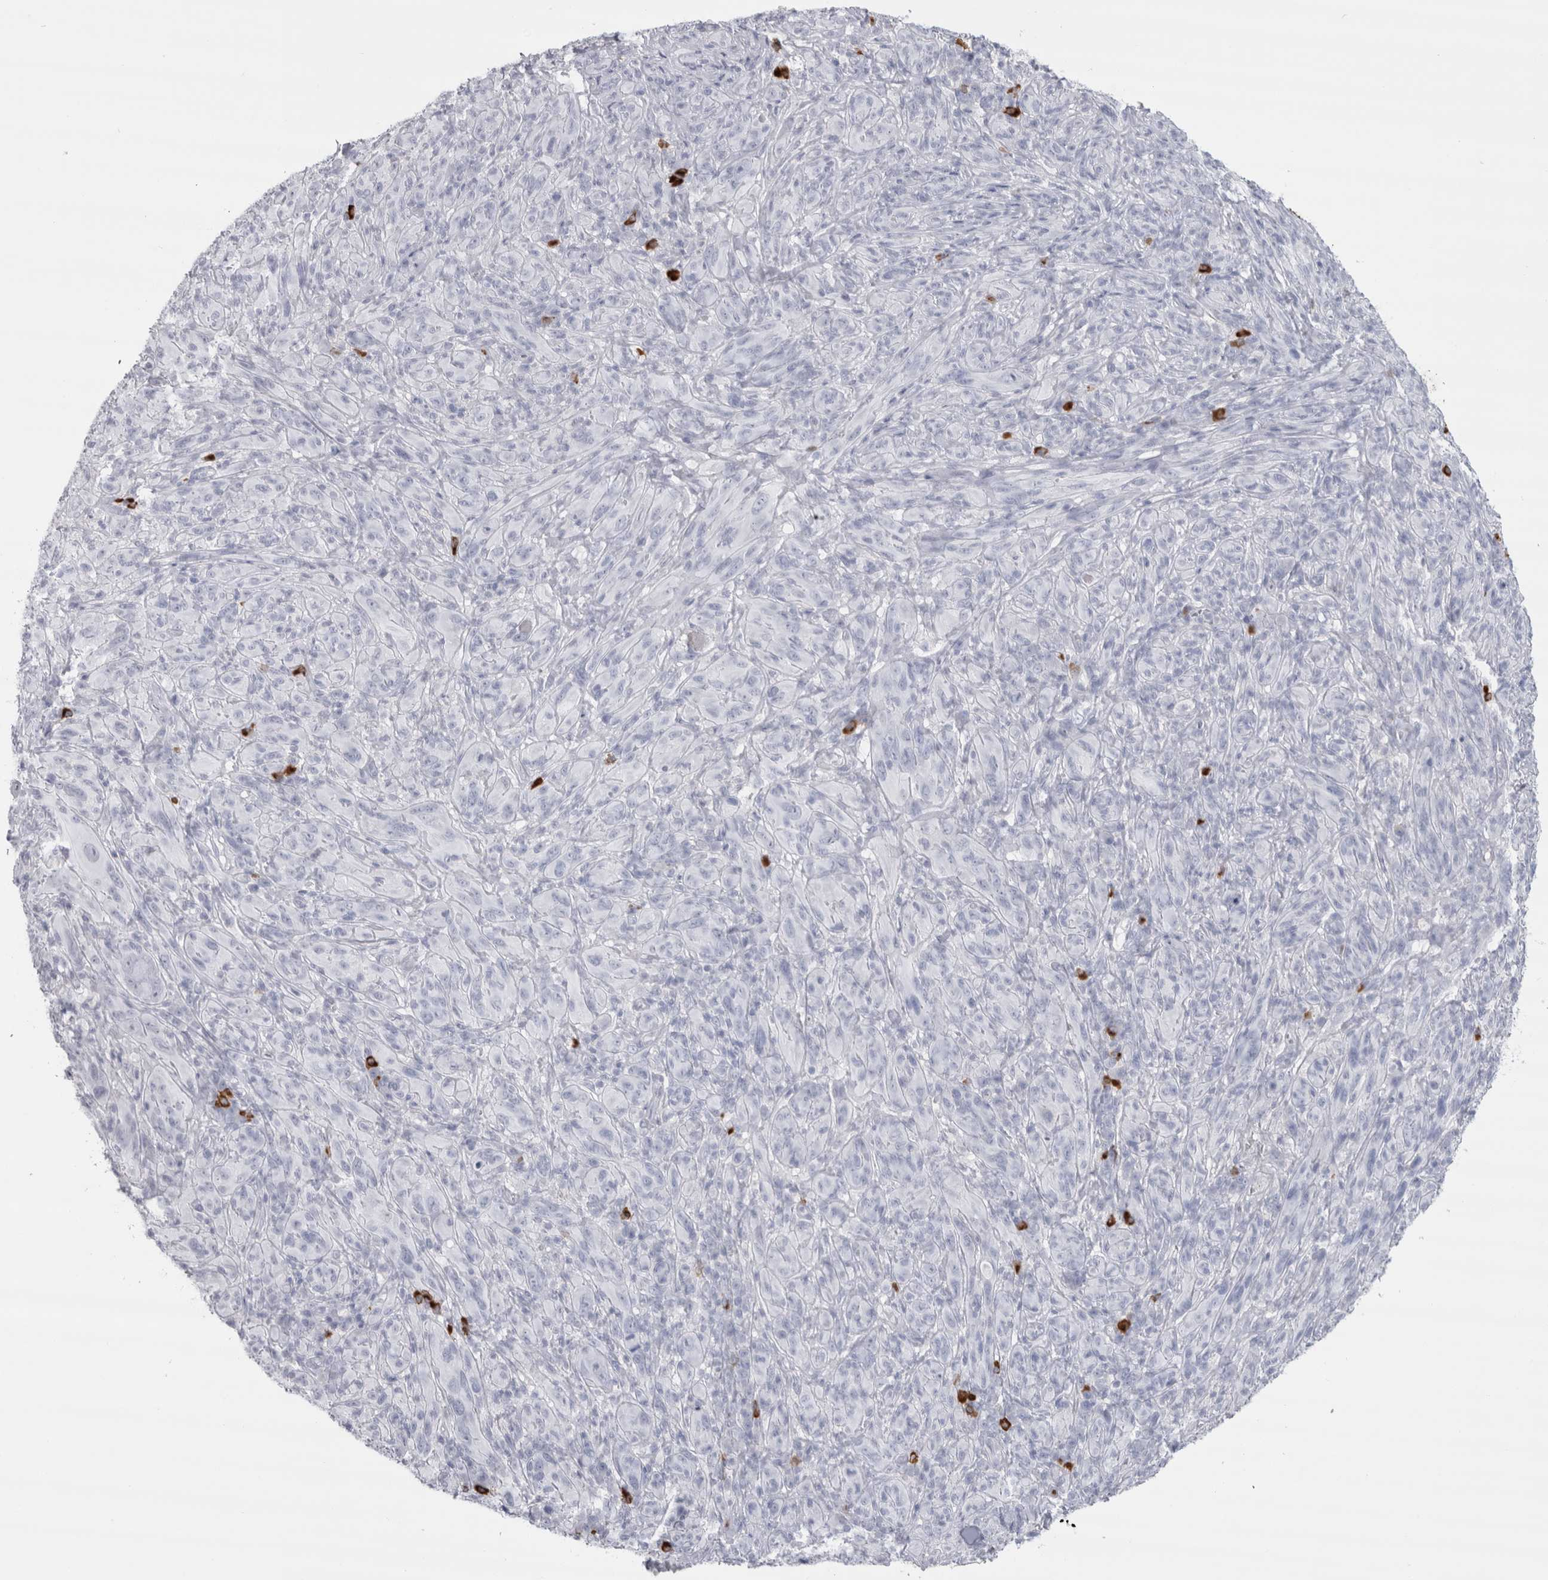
{"staining": {"intensity": "negative", "quantity": "none", "location": "none"}, "tissue": "melanoma", "cell_type": "Tumor cells", "image_type": "cancer", "snomed": [{"axis": "morphology", "description": "Malignant melanoma, NOS"}, {"axis": "topography", "description": "Skin of head"}], "caption": "An IHC photomicrograph of melanoma is shown. There is no staining in tumor cells of melanoma.", "gene": "CDH17", "patient": {"sex": "male", "age": 96}}